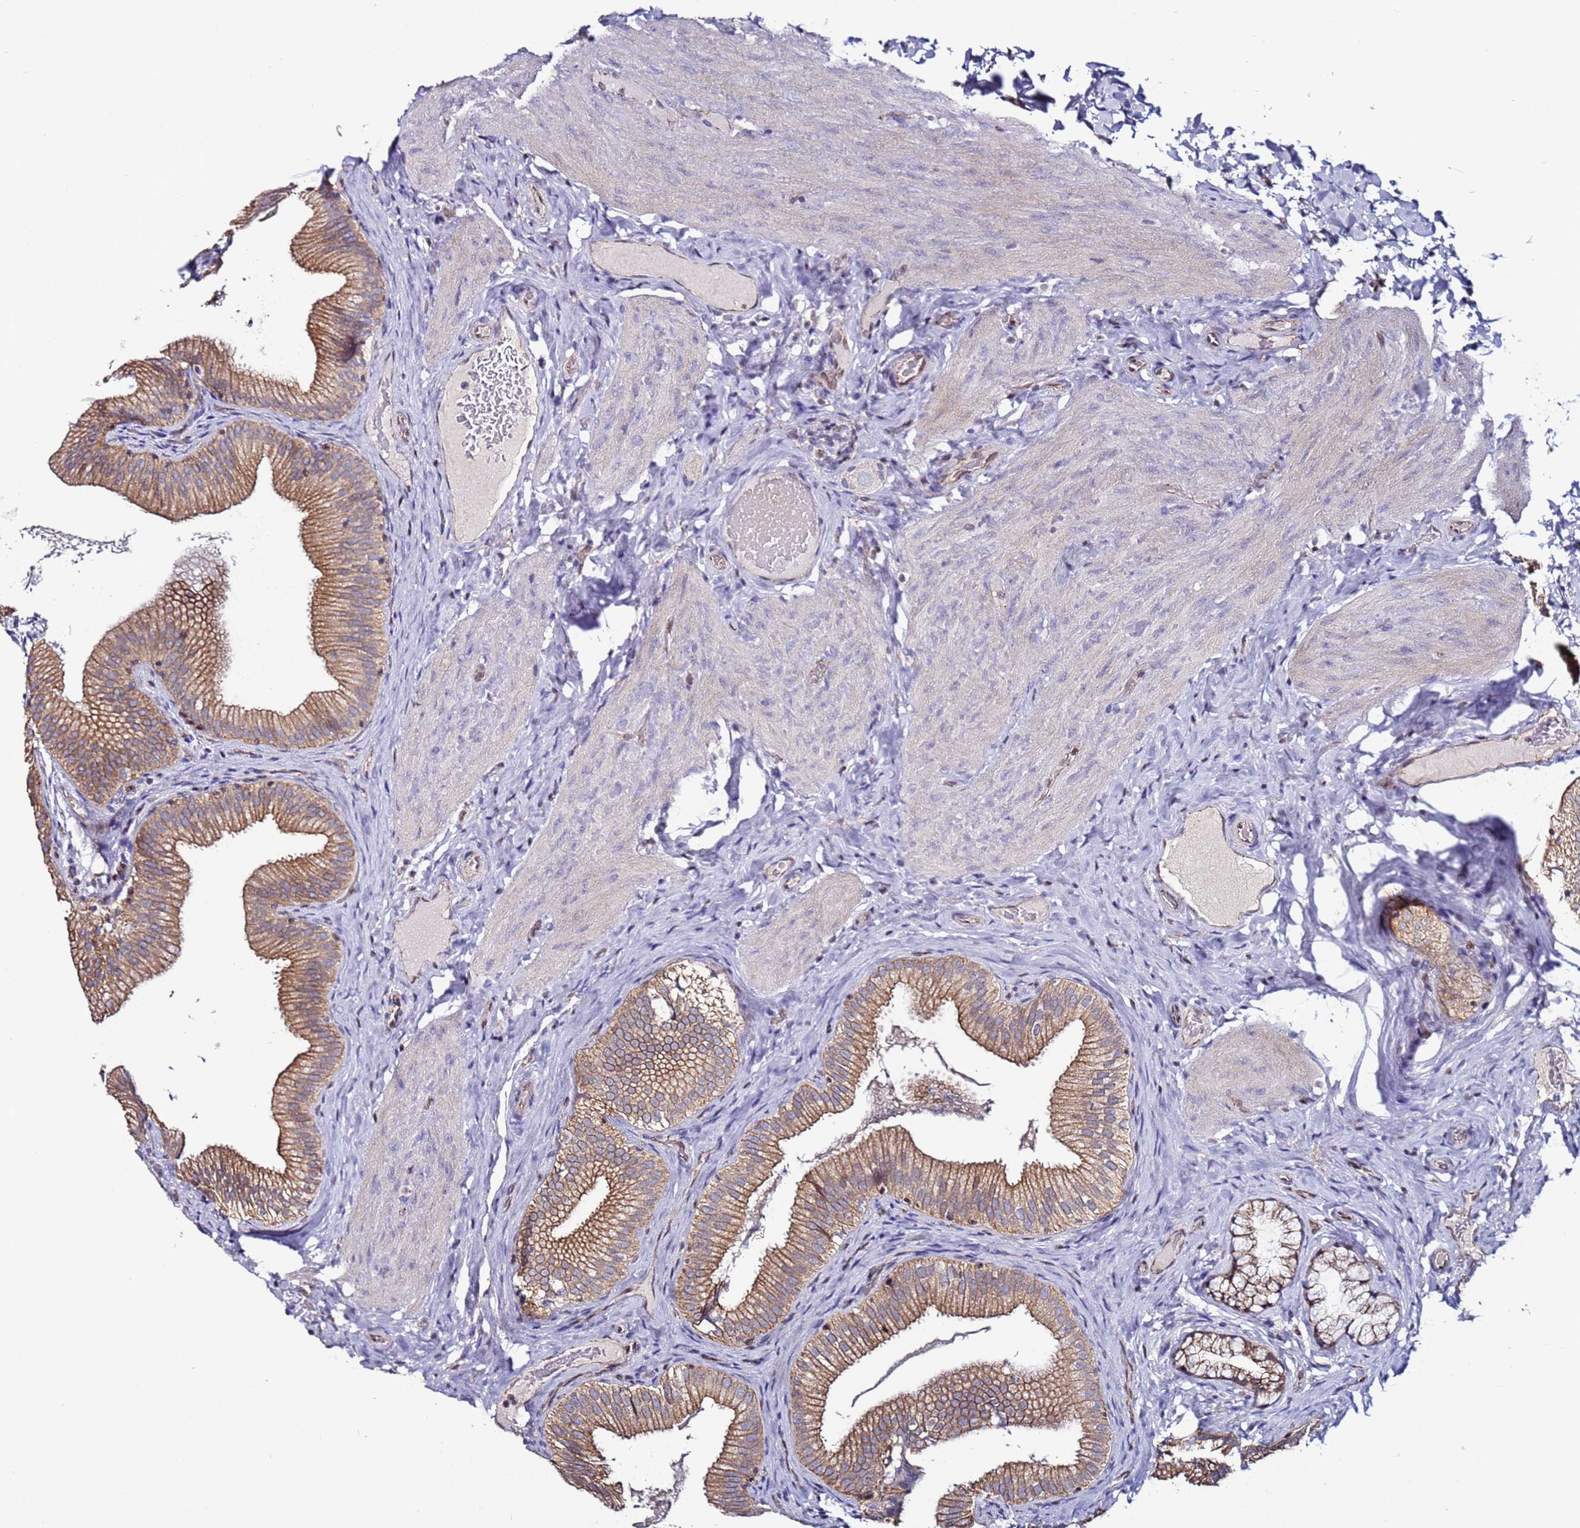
{"staining": {"intensity": "moderate", "quantity": ">75%", "location": "cytoplasmic/membranous"}, "tissue": "gallbladder", "cell_type": "Glandular cells", "image_type": "normal", "snomed": [{"axis": "morphology", "description": "Normal tissue, NOS"}, {"axis": "topography", "description": "Gallbladder"}], "caption": "Immunohistochemical staining of unremarkable human gallbladder shows moderate cytoplasmic/membranous protein staining in approximately >75% of glandular cells. The staining was performed using DAB (3,3'-diaminobenzidine), with brown indicating positive protein expression. Nuclei are stained blue with hematoxylin.", "gene": "TENM3", "patient": {"sex": "female", "age": 30}}